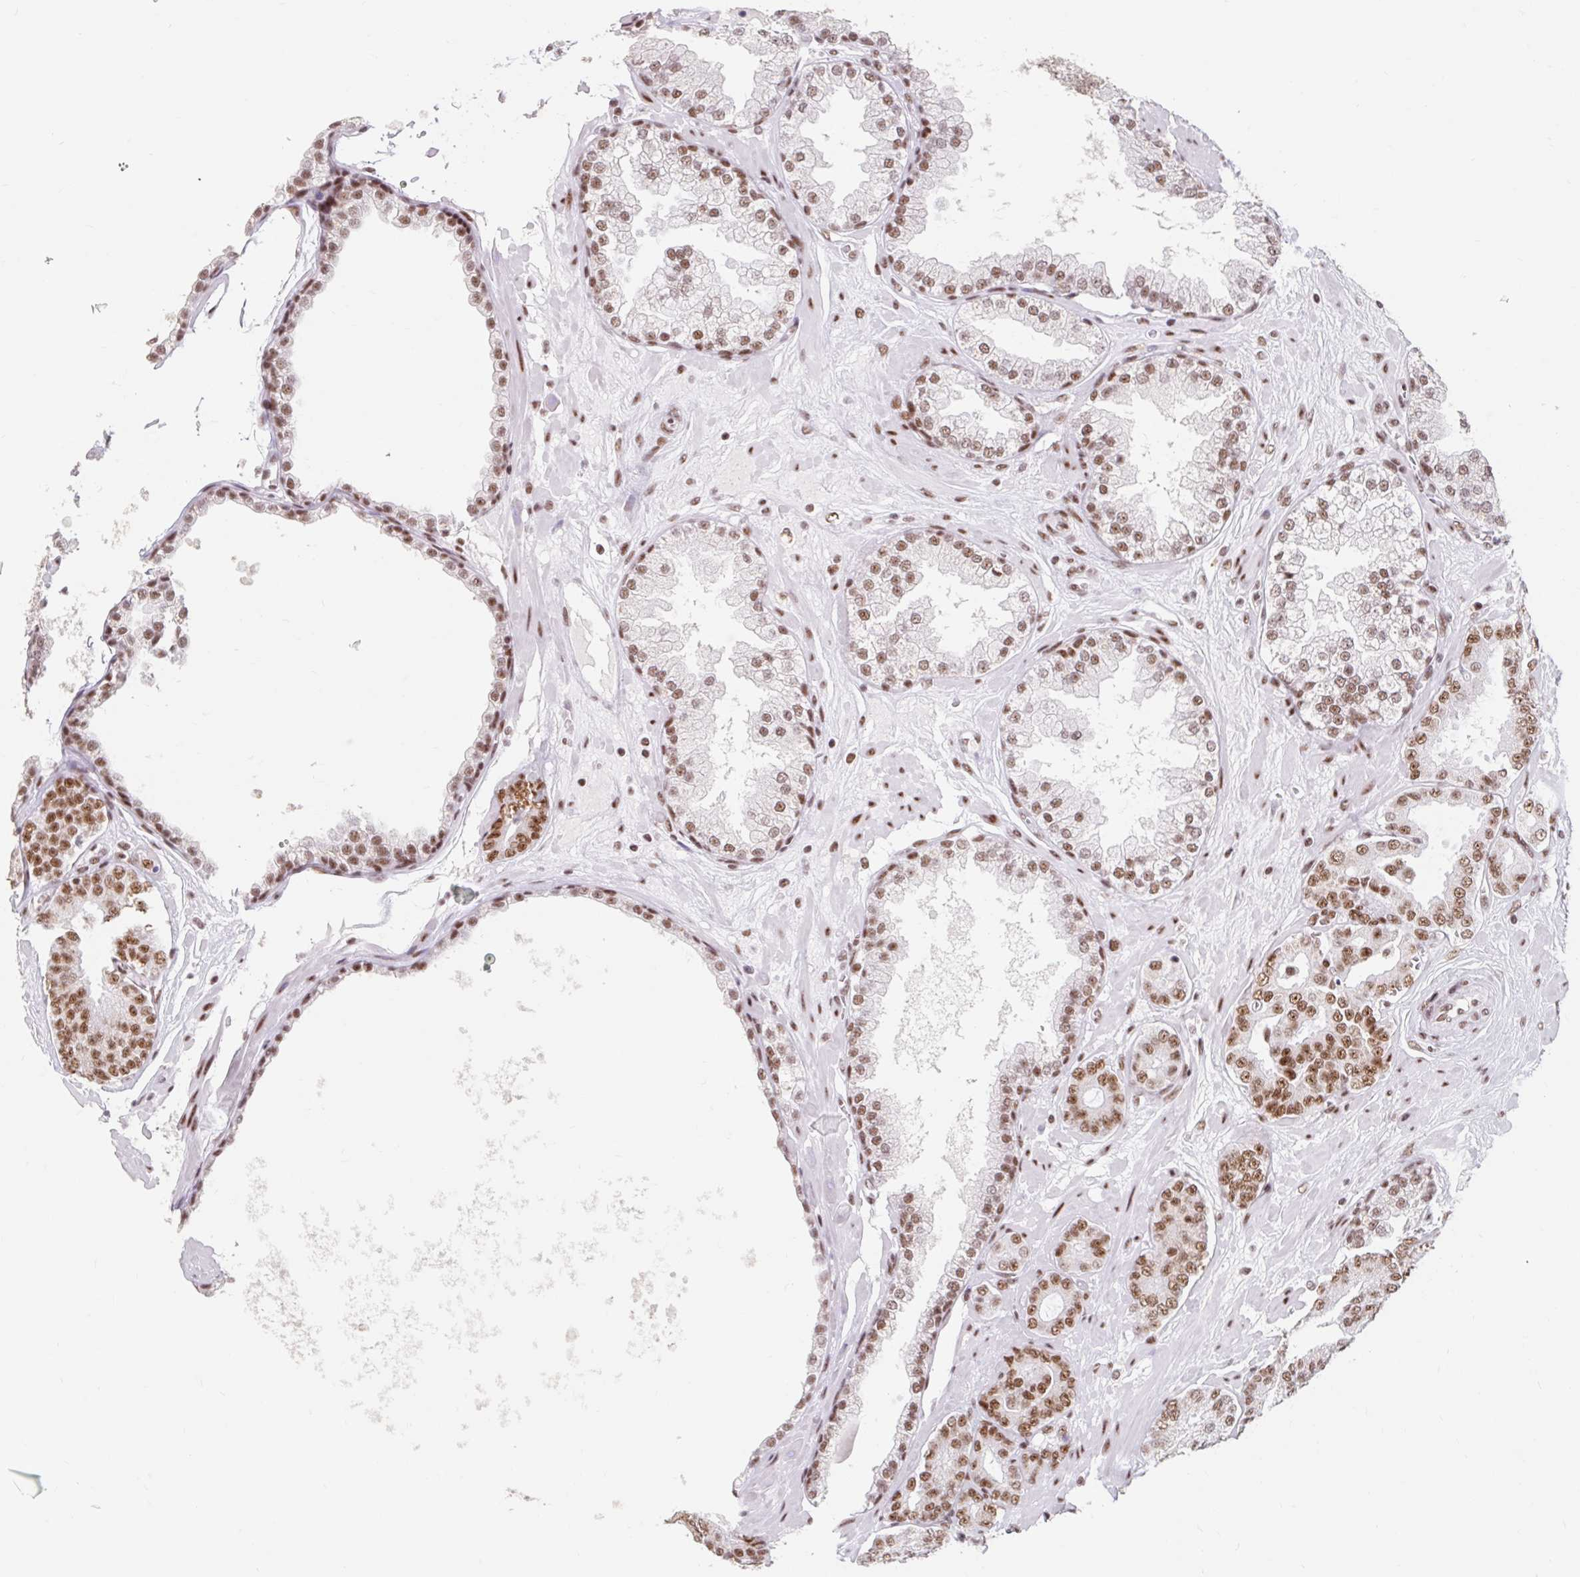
{"staining": {"intensity": "moderate", "quantity": ">75%", "location": "nuclear"}, "tissue": "prostate cancer", "cell_type": "Tumor cells", "image_type": "cancer", "snomed": [{"axis": "morphology", "description": "Adenocarcinoma, High grade"}, {"axis": "topography", "description": "Prostate"}], "caption": "DAB immunohistochemical staining of prostate adenocarcinoma (high-grade) shows moderate nuclear protein positivity in about >75% of tumor cells.", "gene": "SRSF10", "patient": {"sex": "male", "age": 66}}